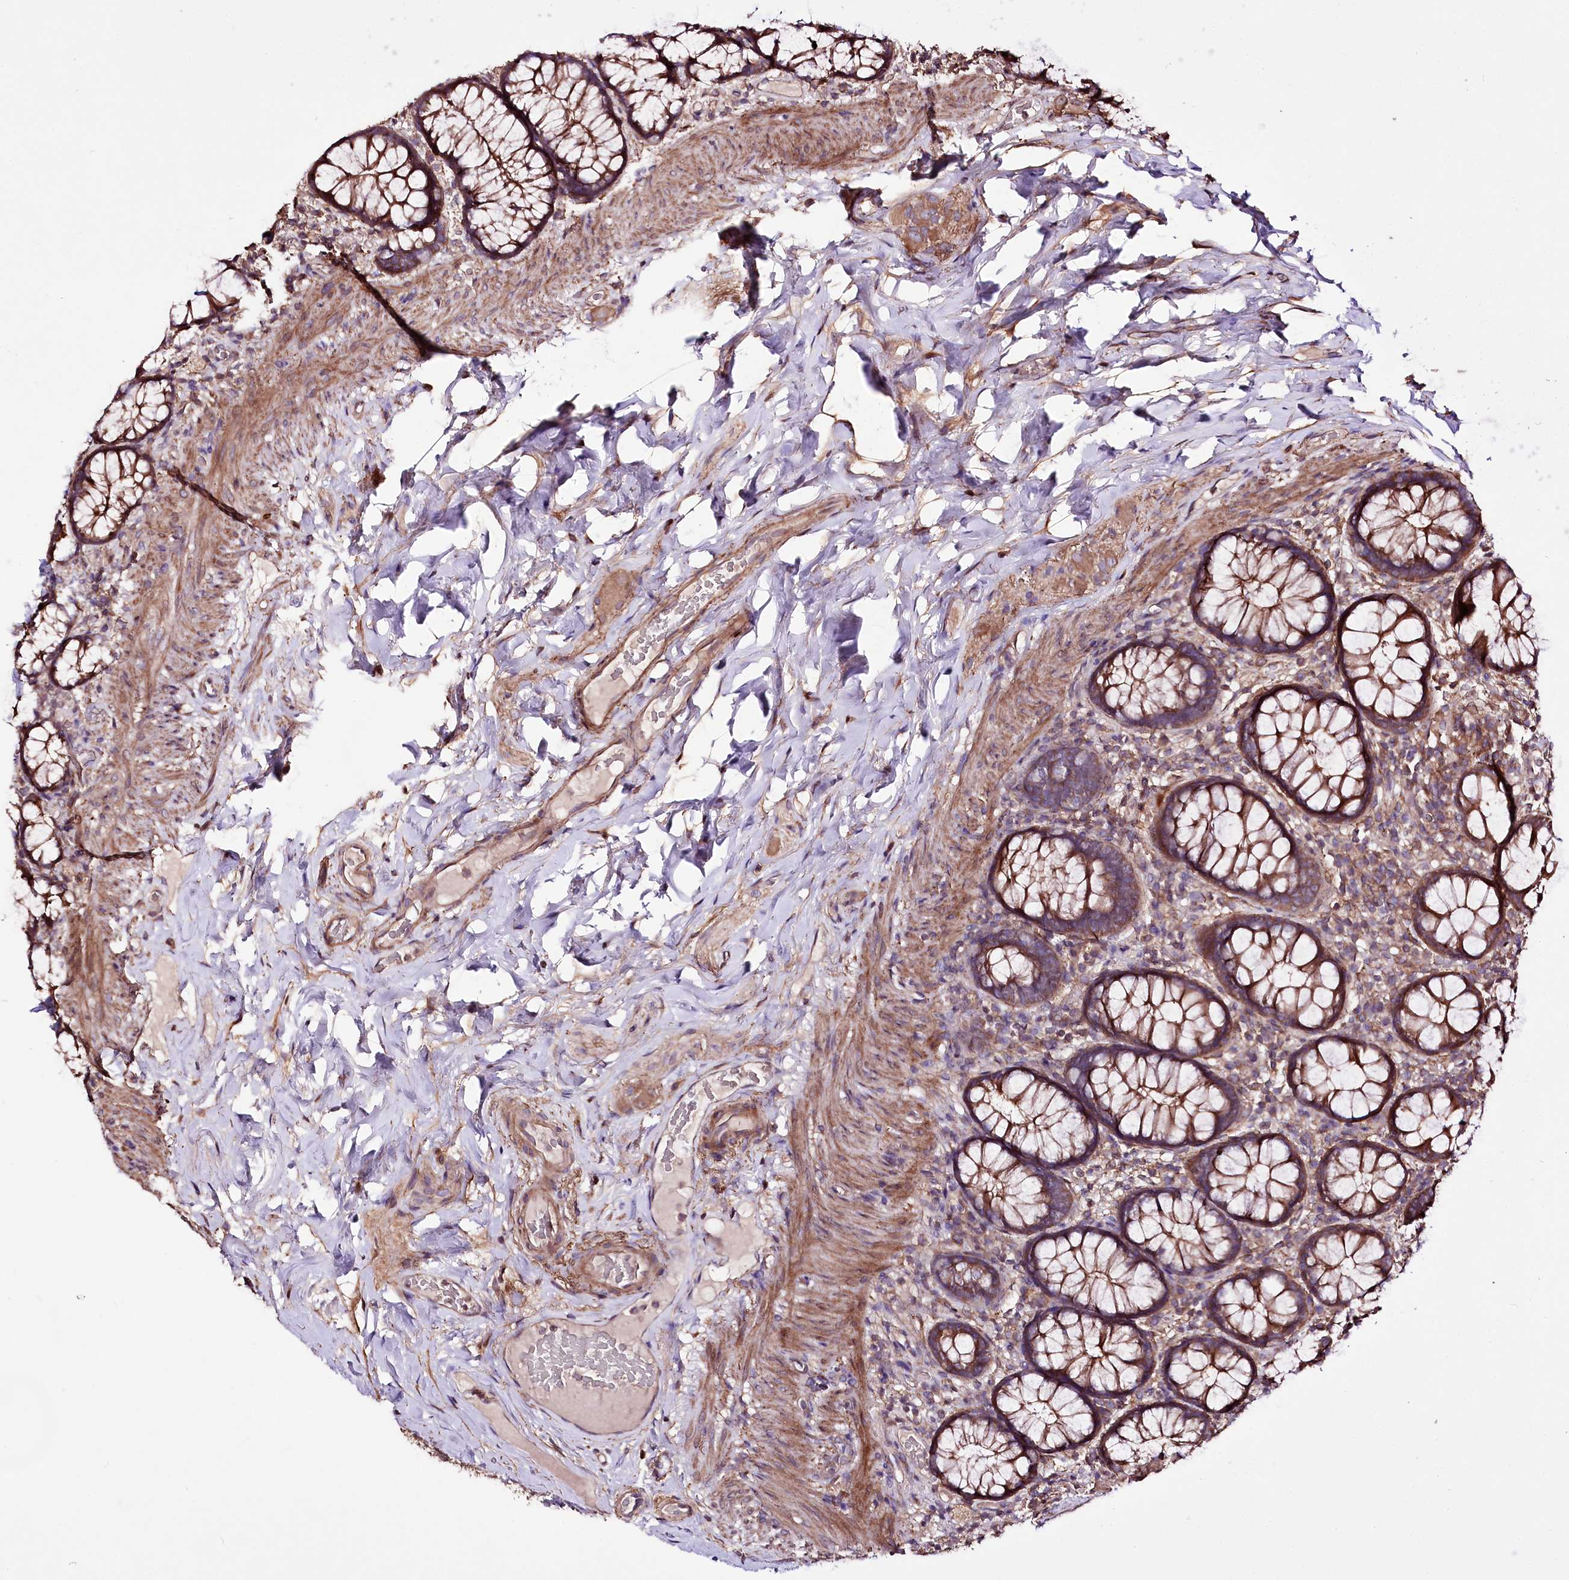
{"staining": {"intensity": "moderate", "quantity": ">75%", "location": "cytoplasmic/membranous"}, "tissue": "rectum", "cell_type": "Glandular cells", "image_type": "normal", "snomed": [{"axis": "morphology", "description": "Normal tissue, NOS"}, {"axis": "topography", "description": "Rectum"}], "caption": "High-power microscopy captured an IHC photomicrograph of normal rectum, revealing moderate cytoplasmic/membranous positivity in approximately >75% of glandular cells.", "gene": "WWC1", "patient": {"sex": "male", "age": 83}}